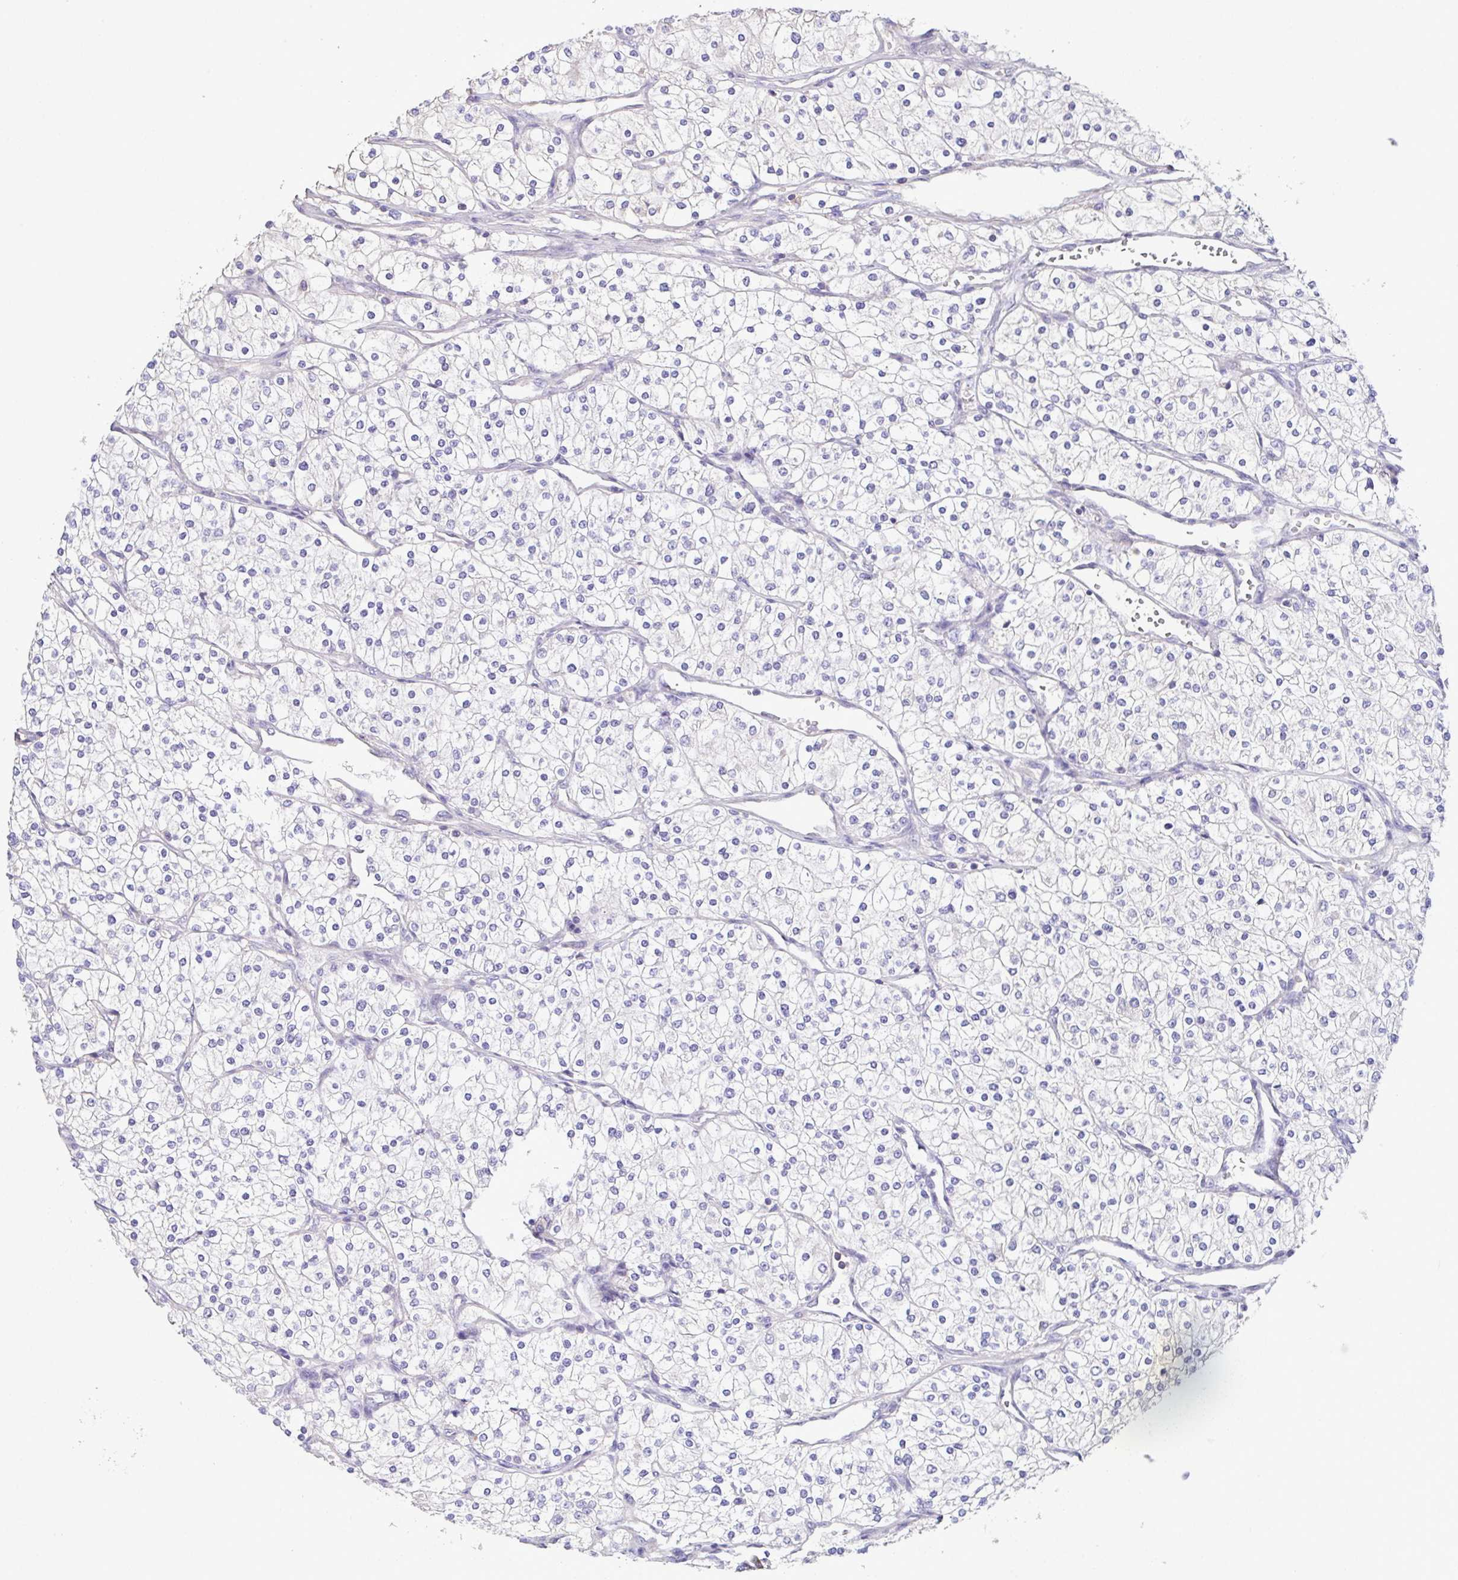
{"staining": {"intensity": "negative", "quantity": "none", "location": "none"}, "tissue": "renal cancer", "cell_type": "Tumor cells", "image_type": "cancer", "snomed": [{"axis": "morphology", "description": "Adenocarcinoma, NOS"}, {"axis": "topography", "description": "Kidney"}], "caption": "High power microscopy image of an IHC image of renal cancer (adenocarcinoma), revealing no significant positivity in tumor cells. Brightfield microscopy of IHC stained with DAB (3,3'-diaminobenzidine) (brown) and hematoxylin (blue), captured at high magnification.", "gene": "MARCO", "patient": {"sex": "male", "age": 80}}